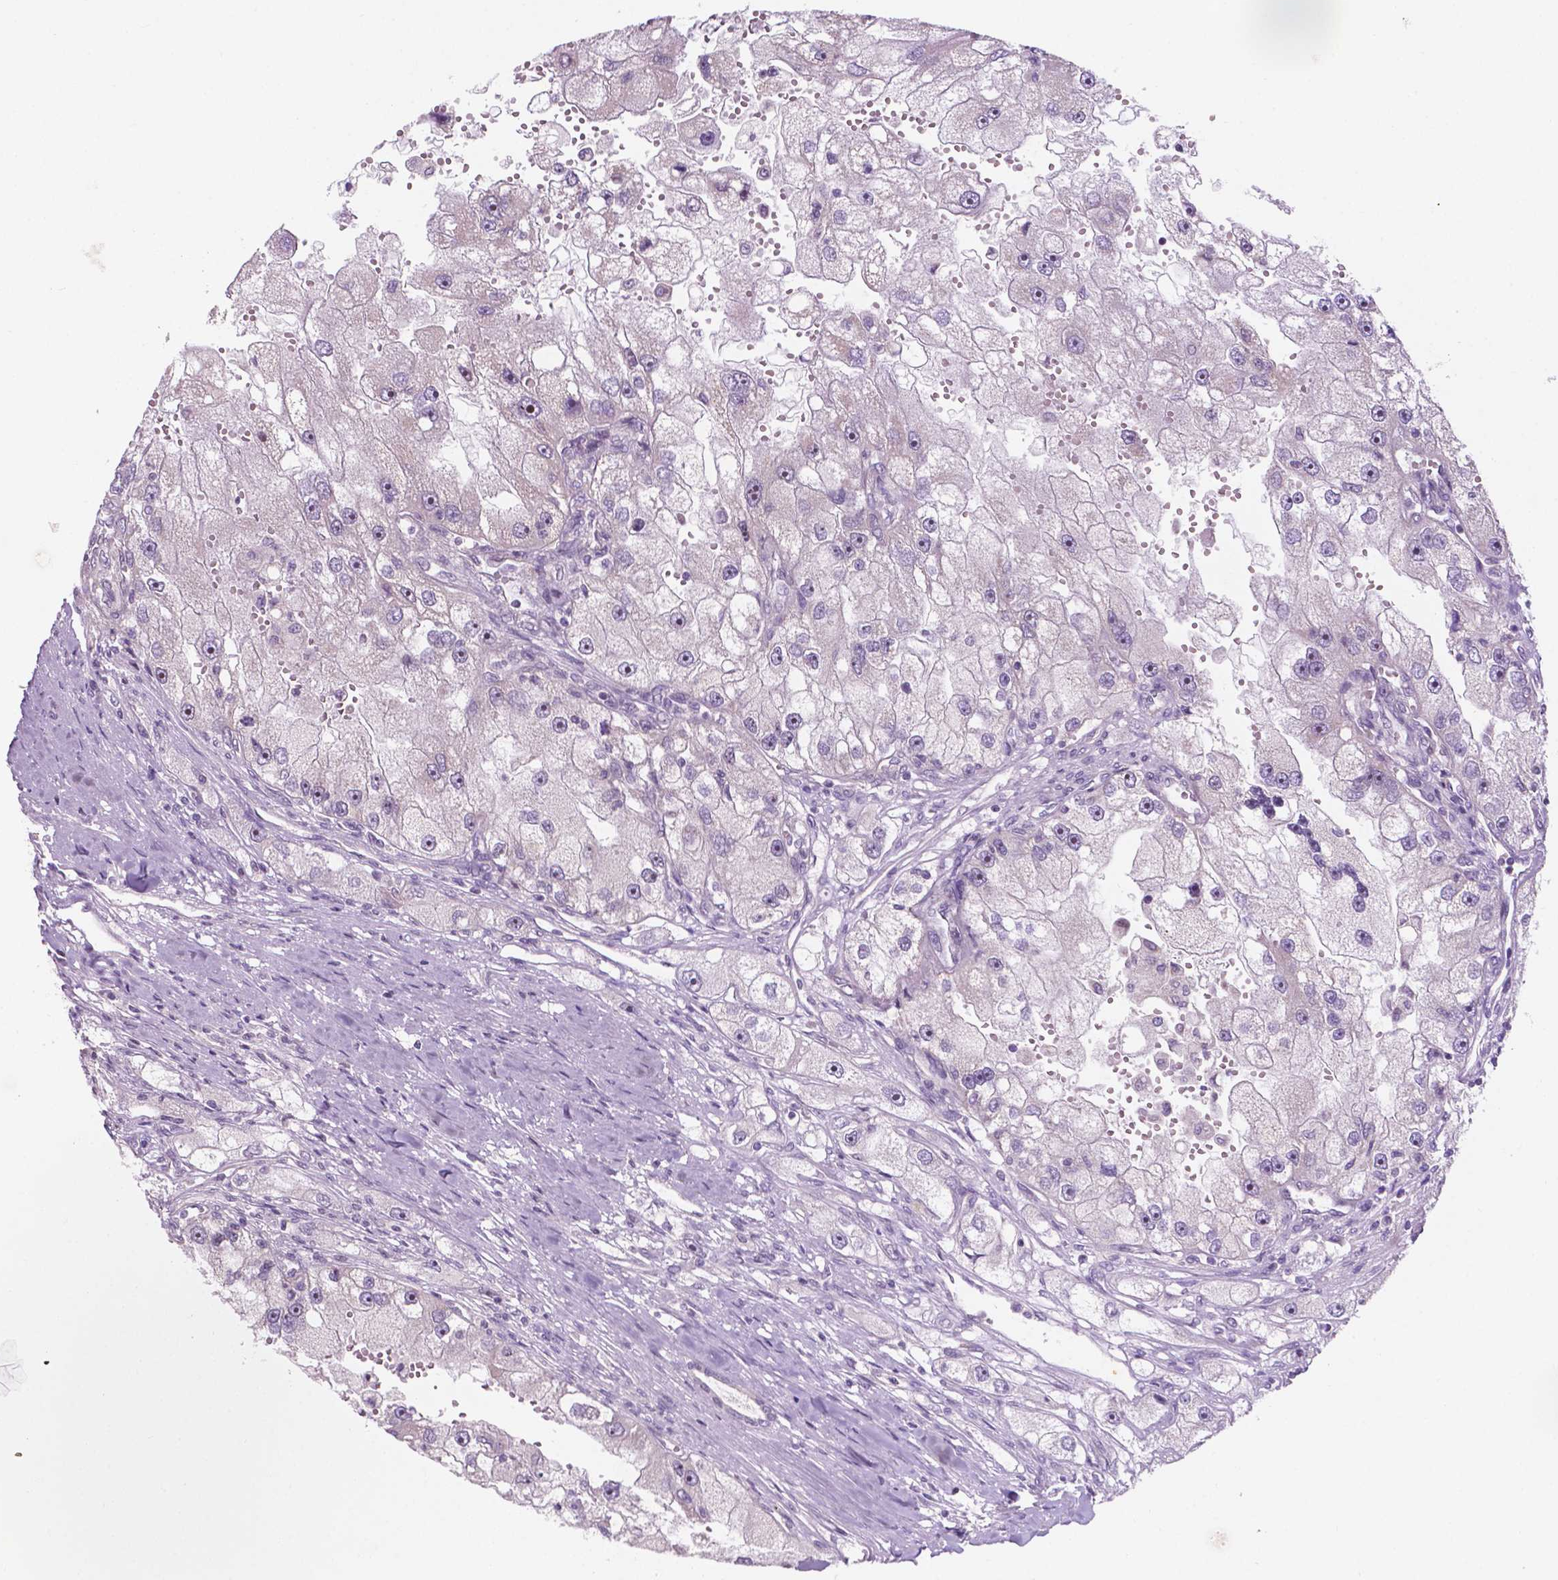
{"staining": {"intensity": "weak", "quantity": "<25%", "location": "nuclear"}, "tissue": "renal cancer", "cell_type": "Tumor cells", "image_type": "cancer", "snomed": [{"axis": "morphology", "description": "Adenocarcinoma, NOS"}, {"axis": "topography", "description": "Kidney"}], "caption": "This is an IHC photomicrograph of human renal cancer (adenocarcinoma). There is no staining in tumor cells.", "gene": "FAM50B", "patient": {"sex": "male", "age": 63}}